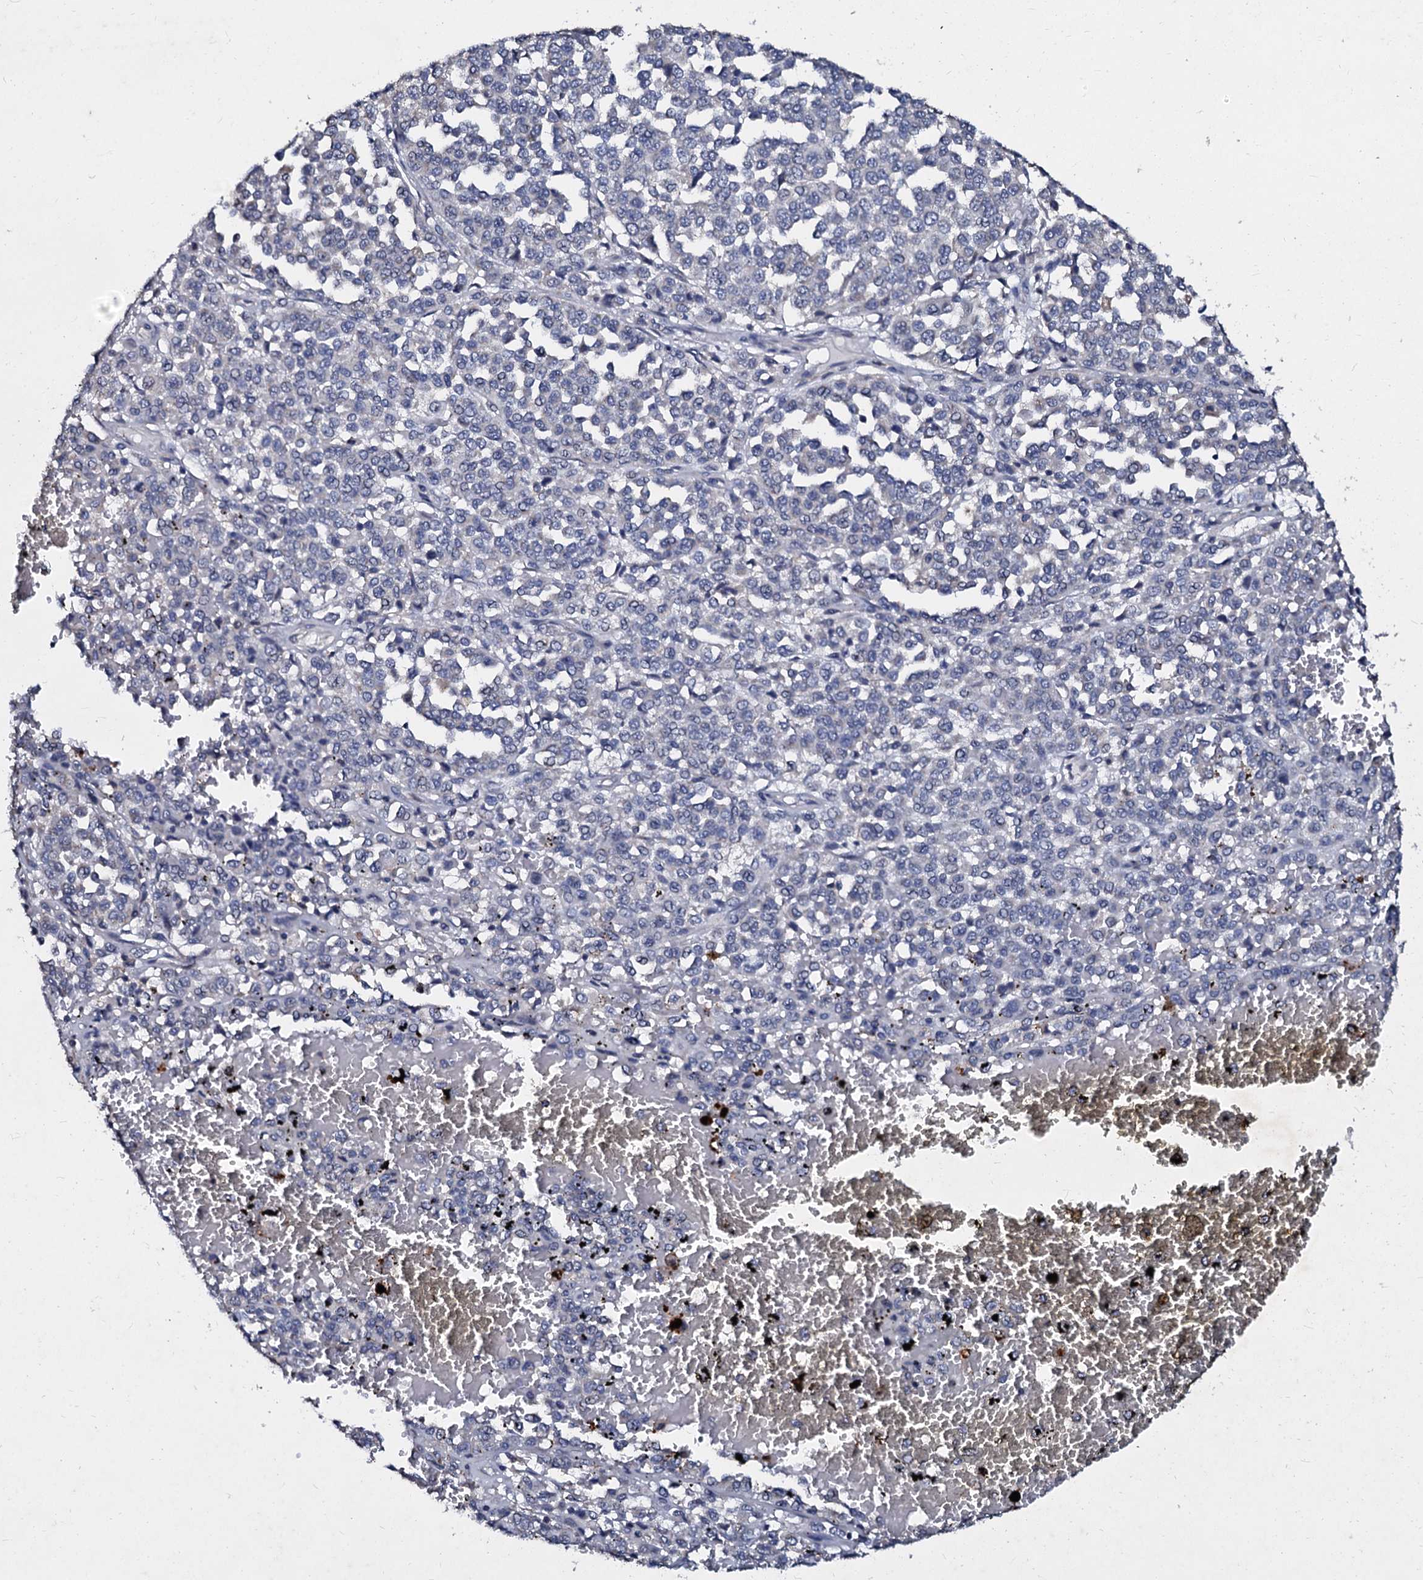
{"staining": {"intensity": "negative", "quantity": "none", "location": "none"}, "tissue": "melanoma", "cell_type": "Tumor cells", "image_type": "cancer", "snomed": [{"axis": "morphology", "description": "Malignant melanoma, Metastatic site"}, {"axis": "topography", "description": "Pancreas"}], "caption": "A high-resolution image shows immunohistochemistry staining of malignant melanoma (metastatic site), which exhibits no significant positivity in tumor cells.", "gene": "SLC37A4", "patient": {"sex": "female", "age": 30}}